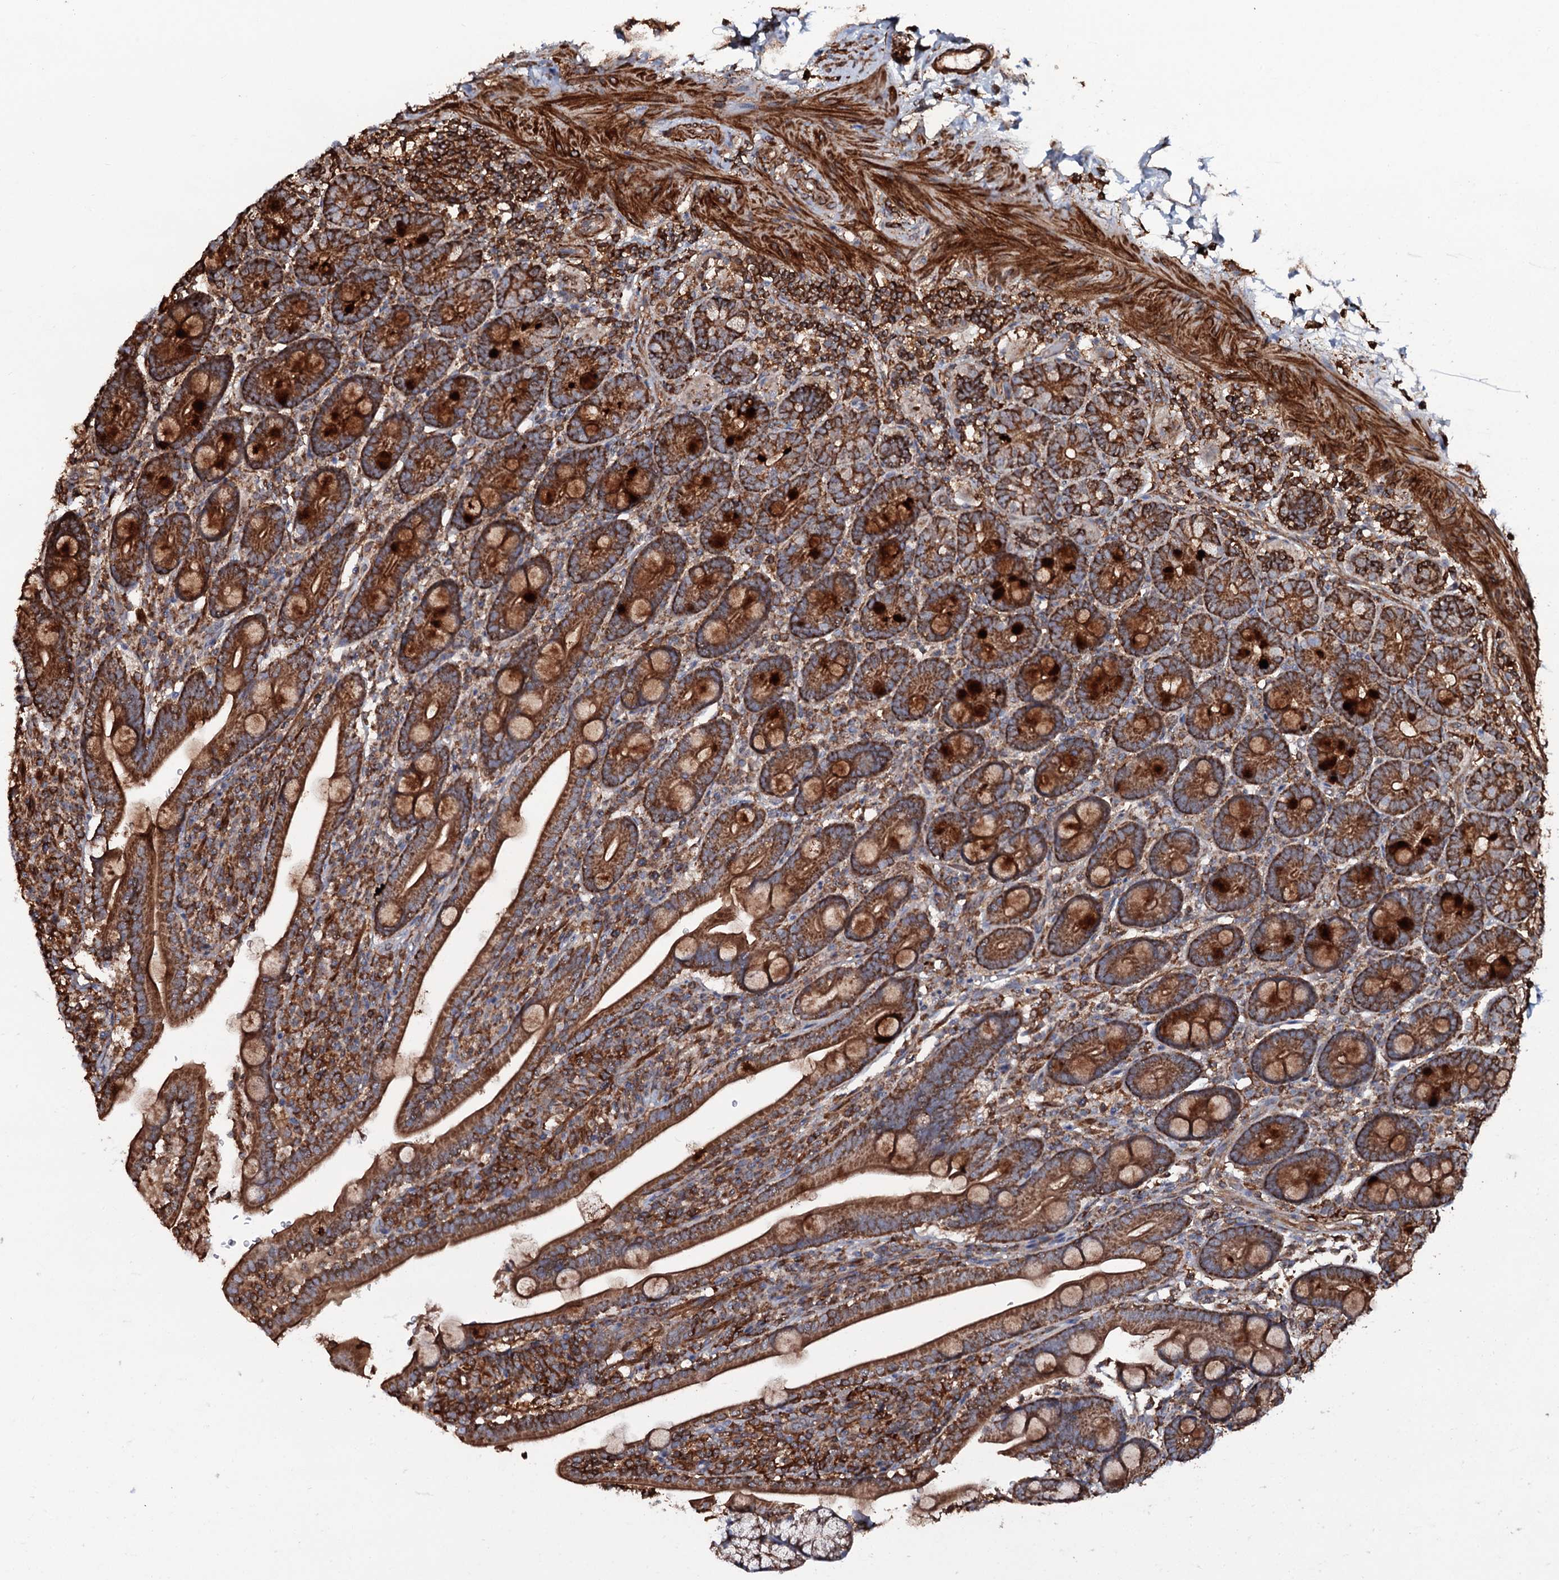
{"staining": {"intensity": "strong", "quantity": ">75%", "location": "cytoplasmic/membranous"}, "tissue": "duodenum", "cell_type": "Glandular cells", "image_type": "normal", "snomed": [{"axis": "morphology", "description": "Normal tissue, NOS"}, {"axis": "topography", "description": "Duodenum"}], "caption": "The immunohistochemical stain highlights strong cytoplasmic/membranous expression in glandular cells of benign duodenum. (DAB (3,3'-diaminobenzidine) IHC, brown staining for protein, blue staining for nuclei).", "gene": "VWA8", "patient": {"sex": "male", "age": 35}}